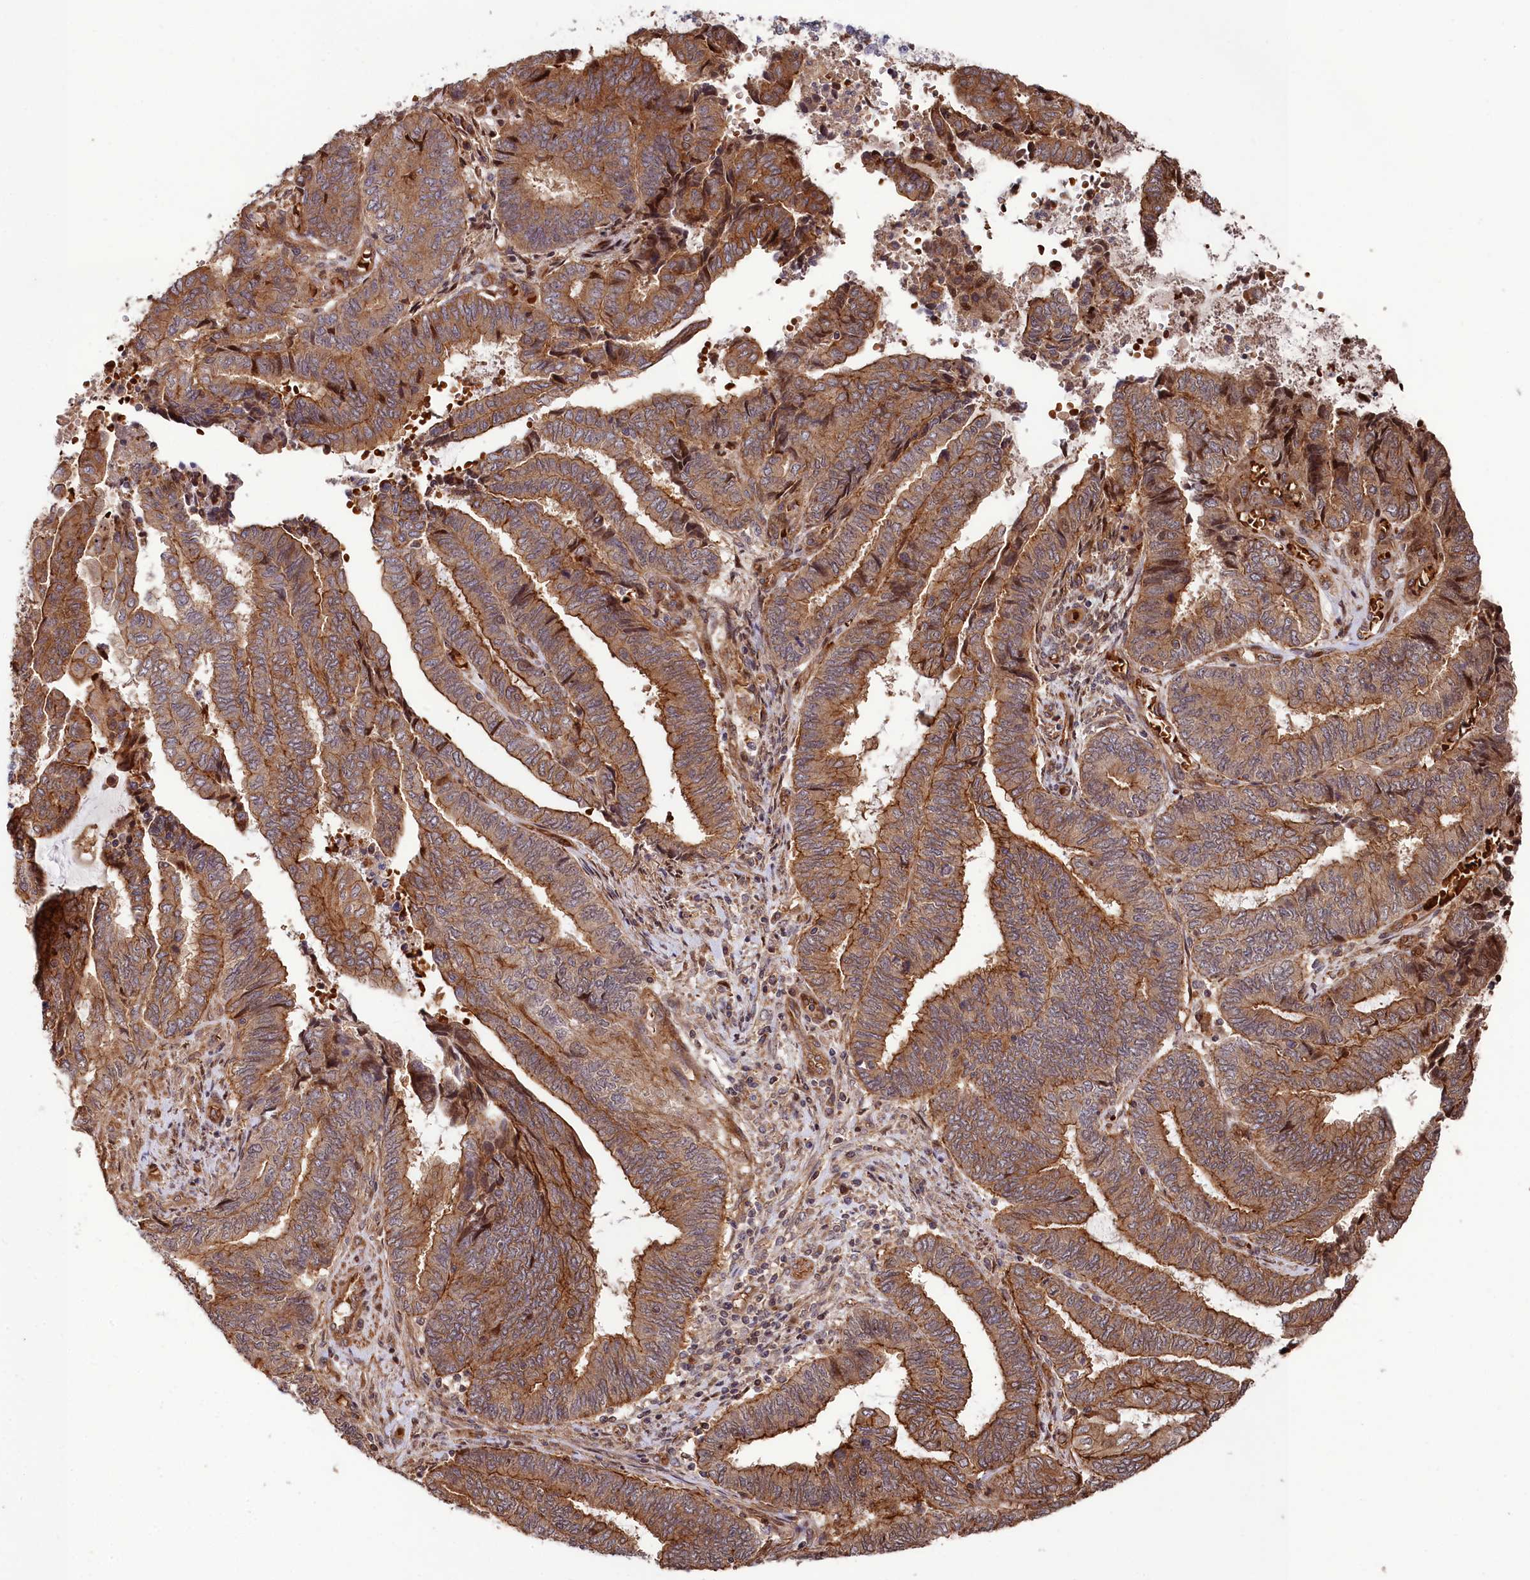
{"staining": {"intensity": "strong", "quantity": "25%-75%", "location": "cytoplasmic/membranous"}, "tissue": "endometrial cancer", "cell_type": "Tumor cells", "image_type": "cancer", "snomed": [{"axis": "morphology", "description": "Adenocarcinoma, NOS"}, {"axis": "topography", "description": "Uterus"}, {"axis": "topography", "description": "Endometrium"}], "caption": "Immunohistochemical staining of human endometrial adenocarcinoma demonstrates strong cytoplasmic/membranous protein staining in about 25%-75% of tumor cells.", "gene": "TNKS1BP1", "patient": {"sex": "female", "age": 70}}